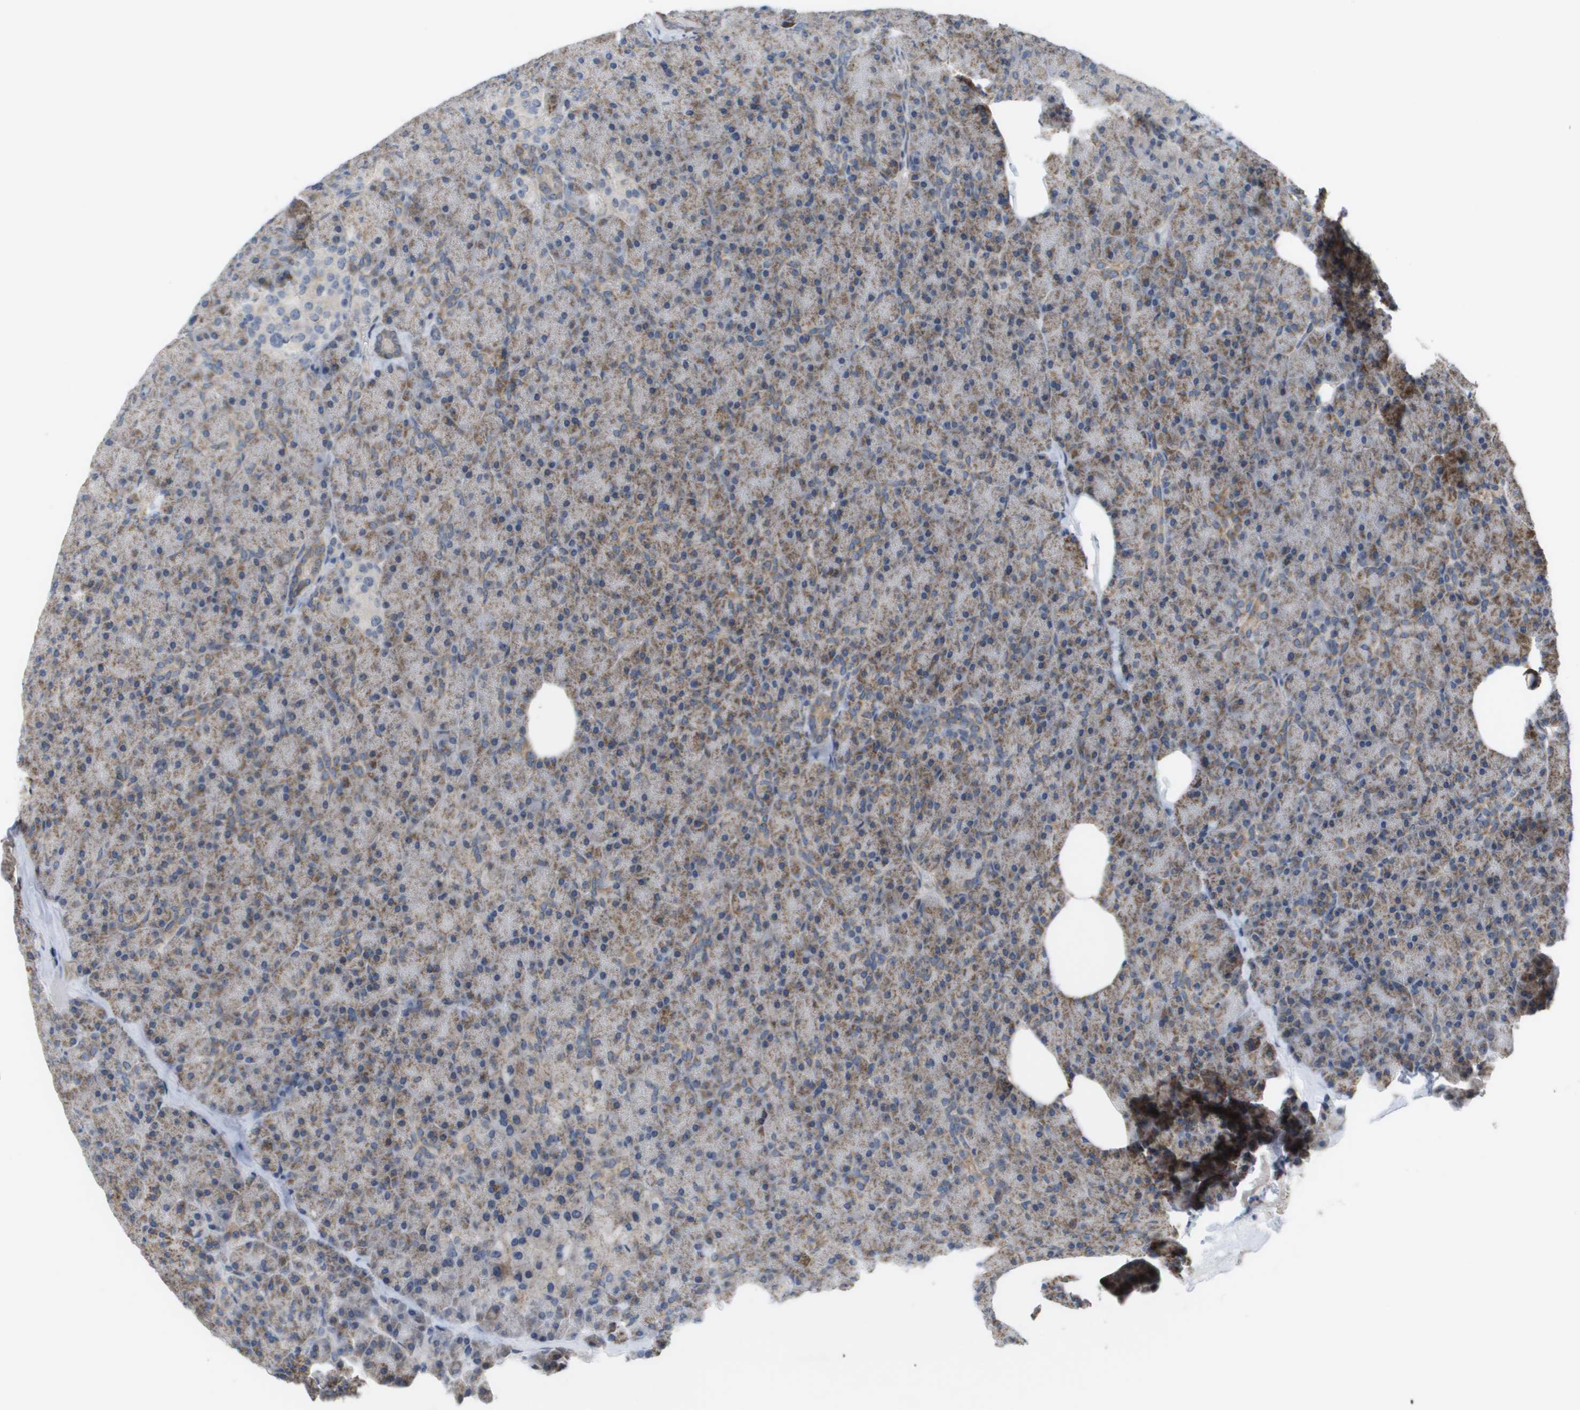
{"staining": {"intensity": "moderate", "quantity": ">75%", "location": "cytoplasmic/membranous"}, "tissue": "pancreas", "cell_type": "Exocrine glandular cells", "image_type": "normal", "snomed": [{"axis": "morphology", "description": "Normal tissue, NOS"}, {"axis": "topography", "description": "Pancreas"}], "caption": "Immunohistochemistry (IHC) photomicrograph of normal pancreas stained for a protein (brown), which reveals medium levels of moderate cytoplasmic/membranous expression in about >75% of exocrine glandular cells.", "gene": "MTARC2", "patient": {"sex": "female", "age": 35}}